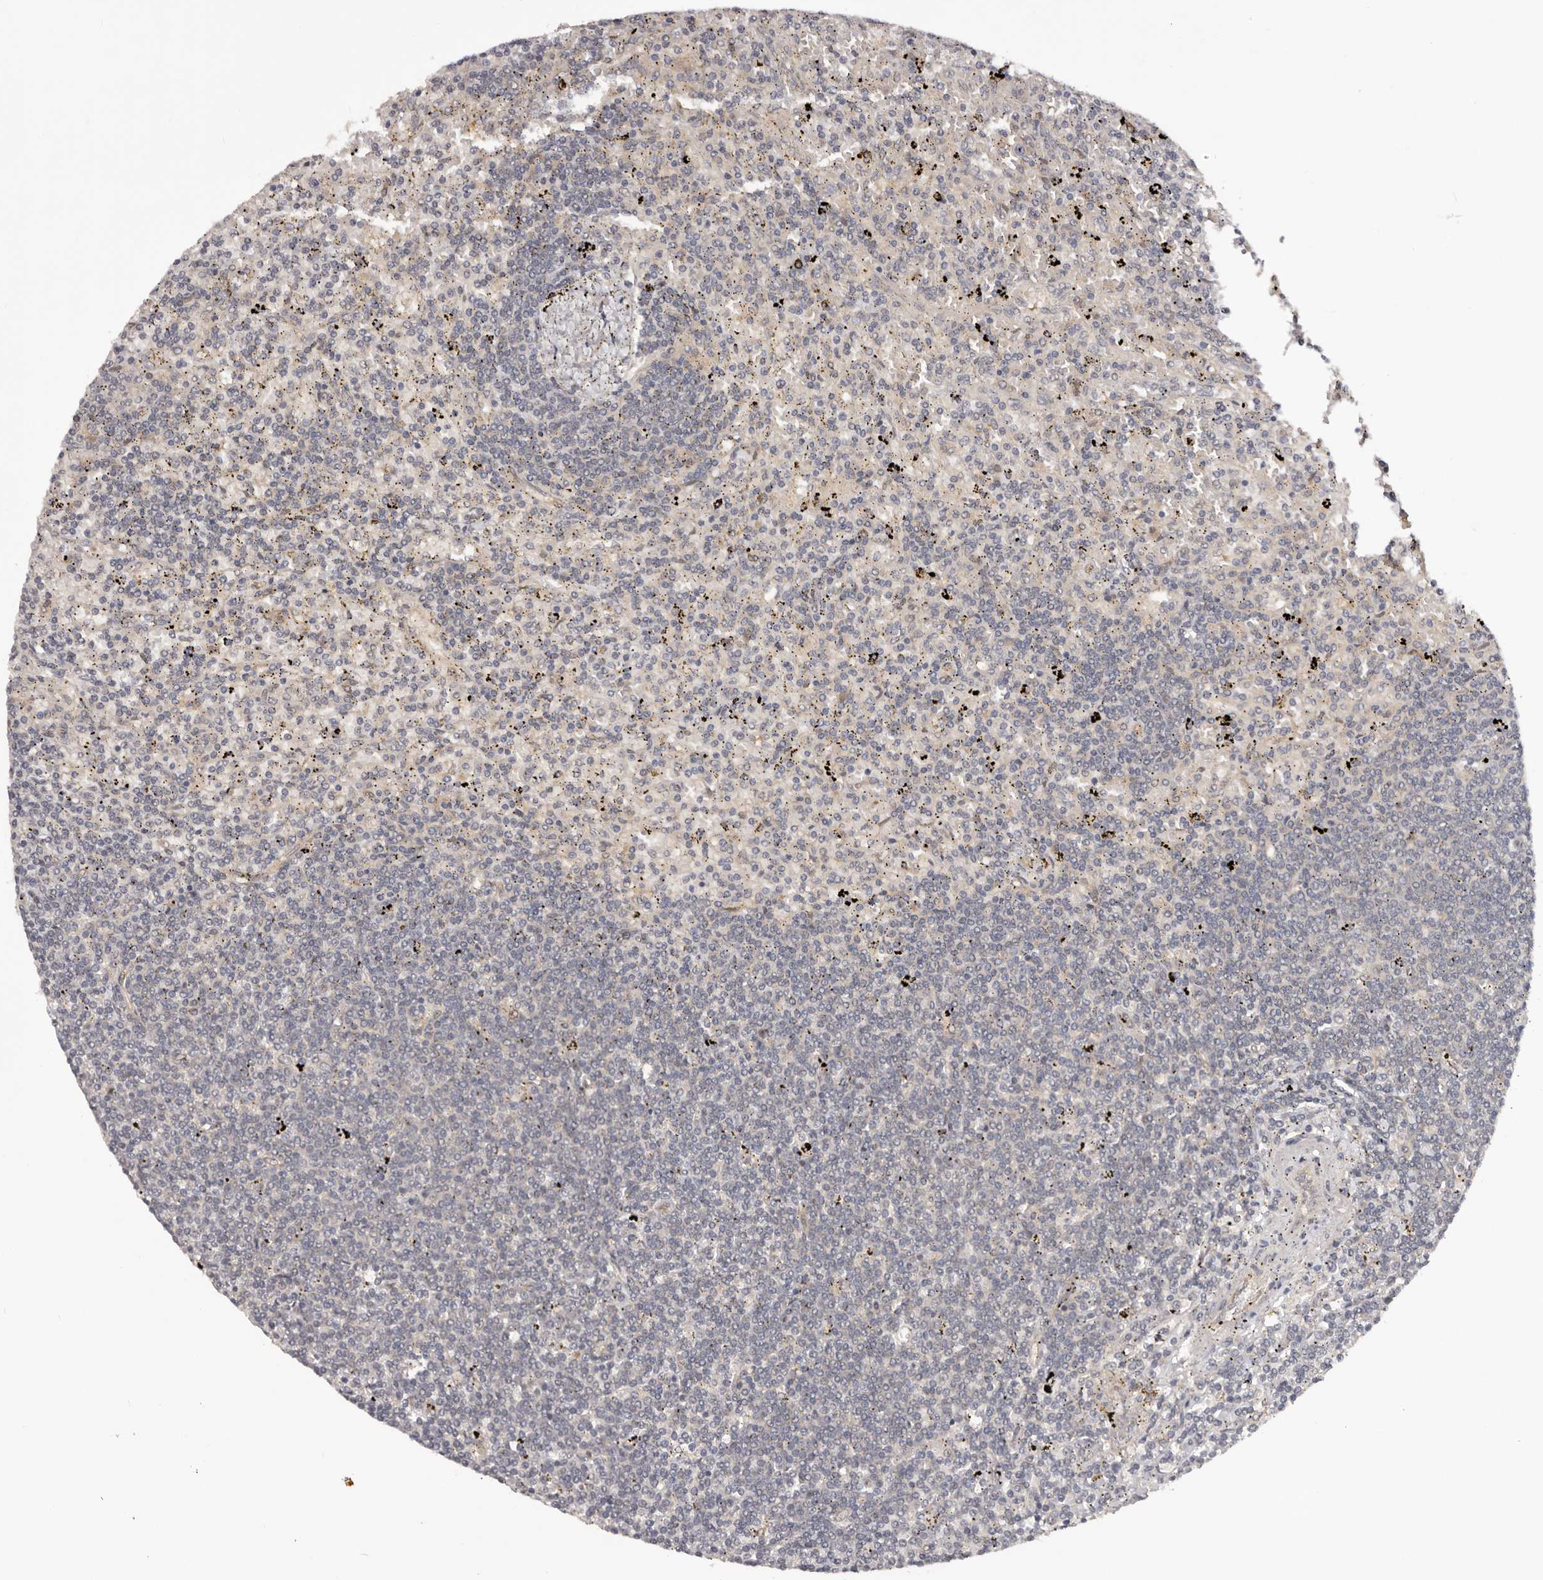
{"staining": {"intensity": "negative", "quantity": "none", "location": "none"}, "tissue": "lymphoma", "cell_type": "Tumor cells", "image_type": "cancer", "snomed": [{"axis": "morphology", "description": "Malignant lymphoma, non-Hodgkin's type, Low grade"}, {"axis": "topography", "description": "Spleen"}], "caption": "Immunohistochemical staining of human lymphoma reveals no significant positivity in tumor cells.", "gene": "MDP1", "patient": {"sex": "male", "age": 76}}